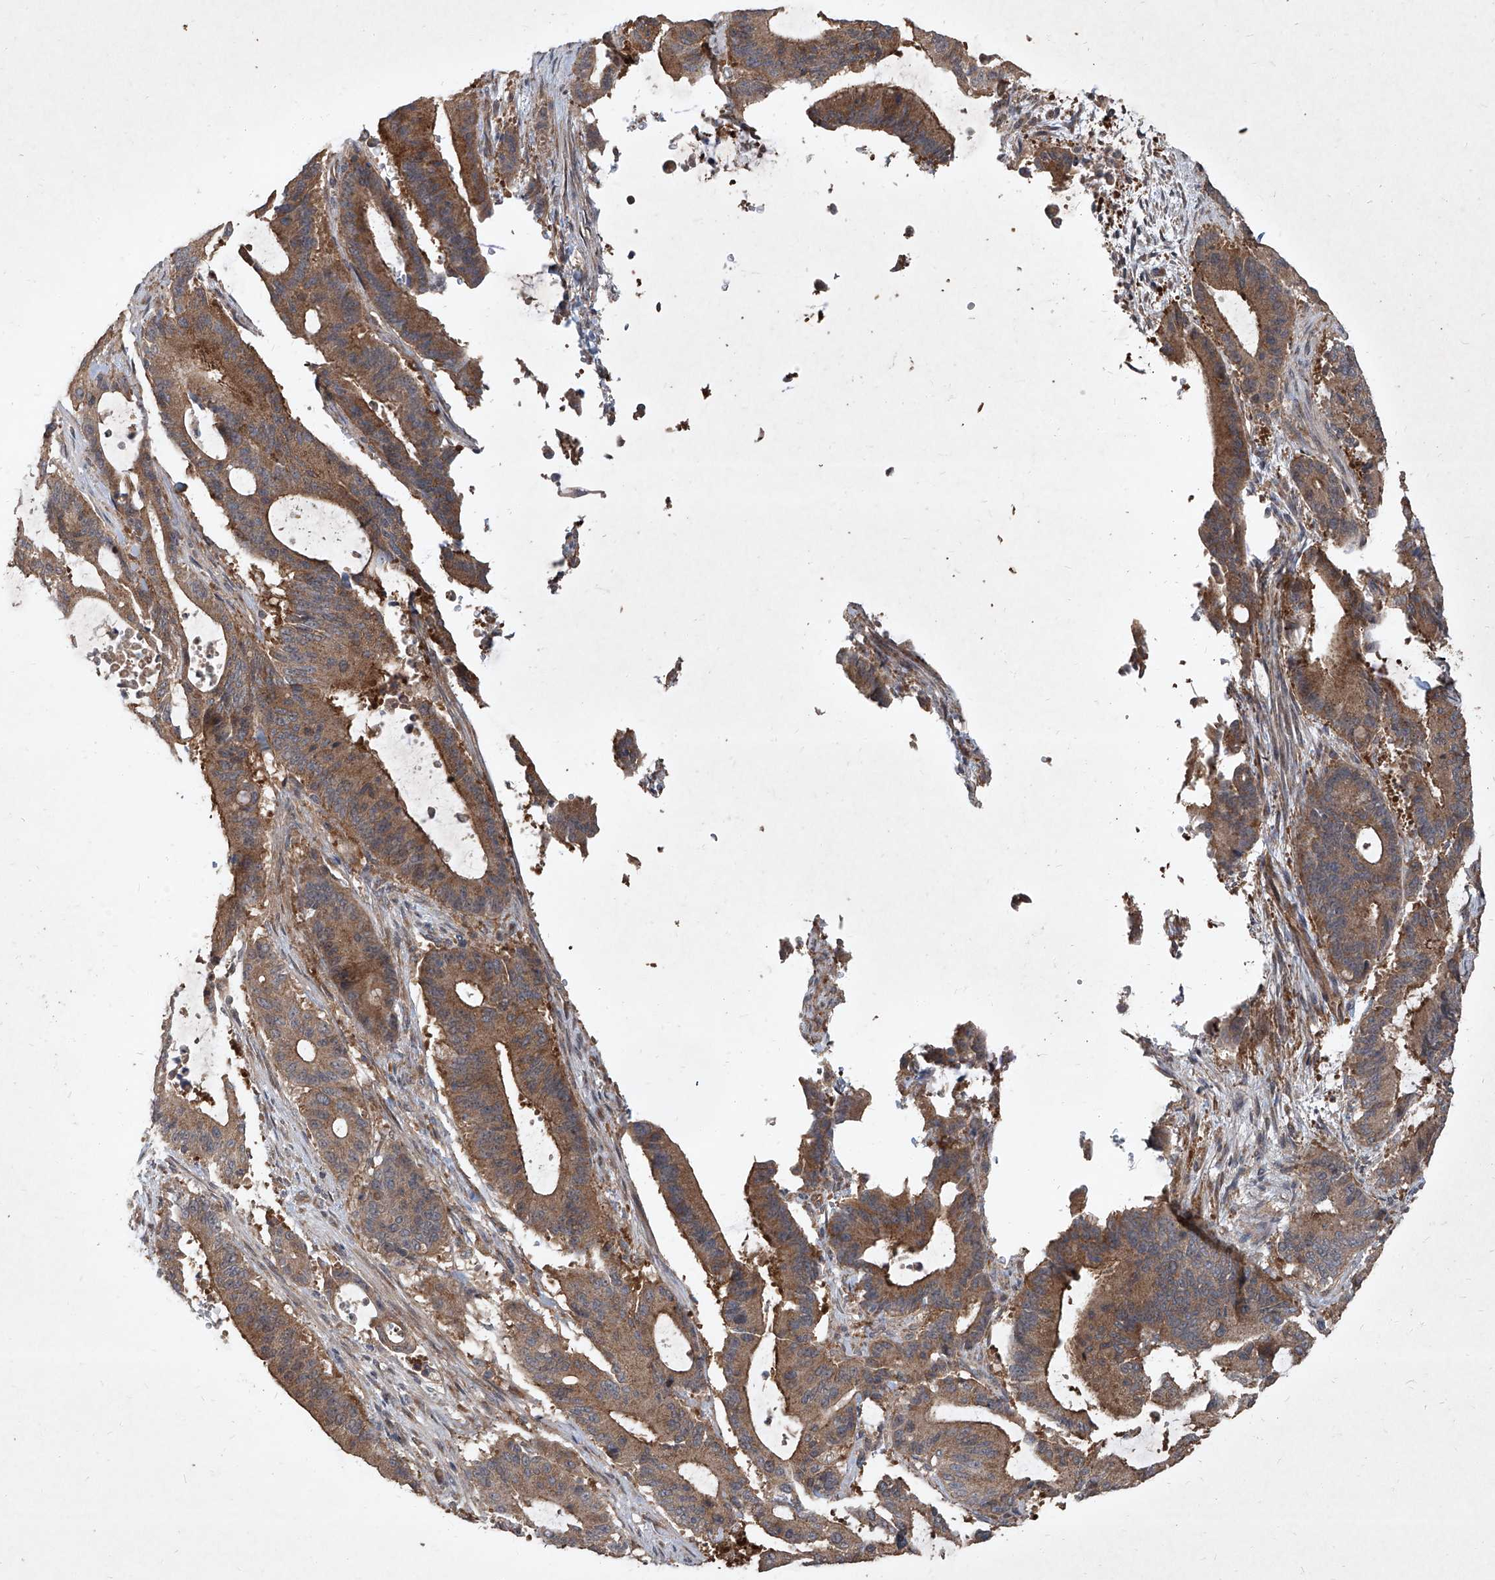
{"staining": {"intensity": "moderate", "quantity": ">75%", "location": "cytoplasmic/membranous"}, "tissue": "liver cancer", "cell_type": "Tumor cells", "image_type": "cancer", "snomed": [{"axis": "morphology", "description": "Cholangiocarcinoma"}, {"axis": "topography", "description": "Liver"}], "caption": "Immunohistochemistry staining of liver cancer (cholangiocarcinoma), which displays medium levels of moderate cytoplasmic/membranous positivity in approximately >75% of tumor cells indicating moderate cytoplasmic/membranous protein staining. The staining was performed using DAB (brown) for protein detection and nuclei were counterstained in hematoxylin (blue).", "gene": "CCN1", "patient": {"sex": "female", "age": 73}}